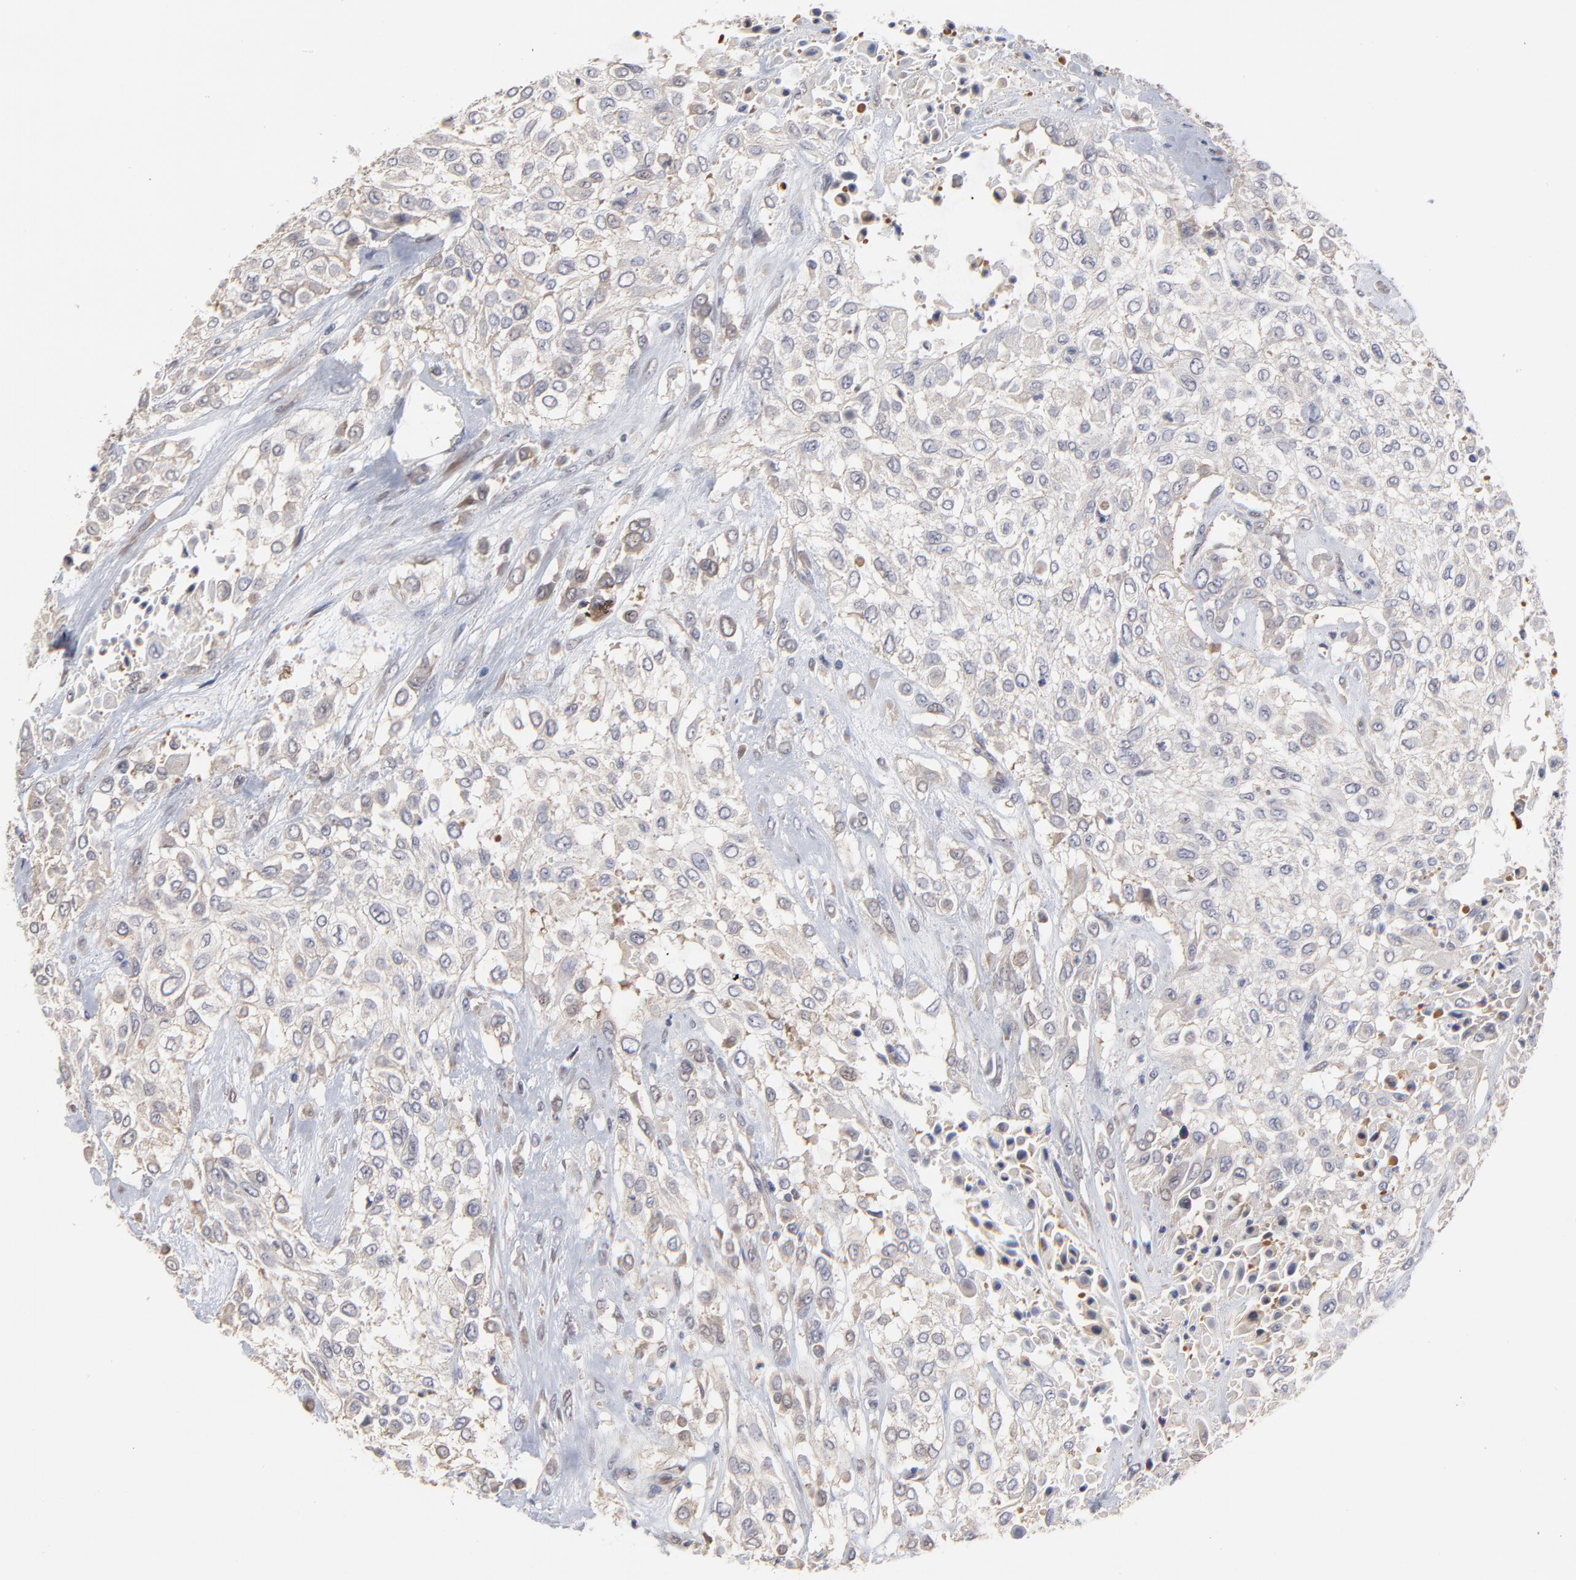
{"staining": {"intensity": "weak", "quantity": ">75%", "location": "cytoplasmic/membranous"}, "tissue": "urothelial cancer", "cell_type": "Tumor cells", "image_type": "cancer", "snomed": [{"axis": "morphology", "description": "Urothelial carcinoma, High grade"}, {"axis": "topography", "description": "Urinary bladder"}], "caption": "Immunohistochemistry of urothelial carcinoma (high-grade) exhibits low levels of weak cytoplasmic/membranous positivity in approximately >75% of tumor cells.", "gene": "ZNF157", "patient": {"sex": "male", "age": 57}}